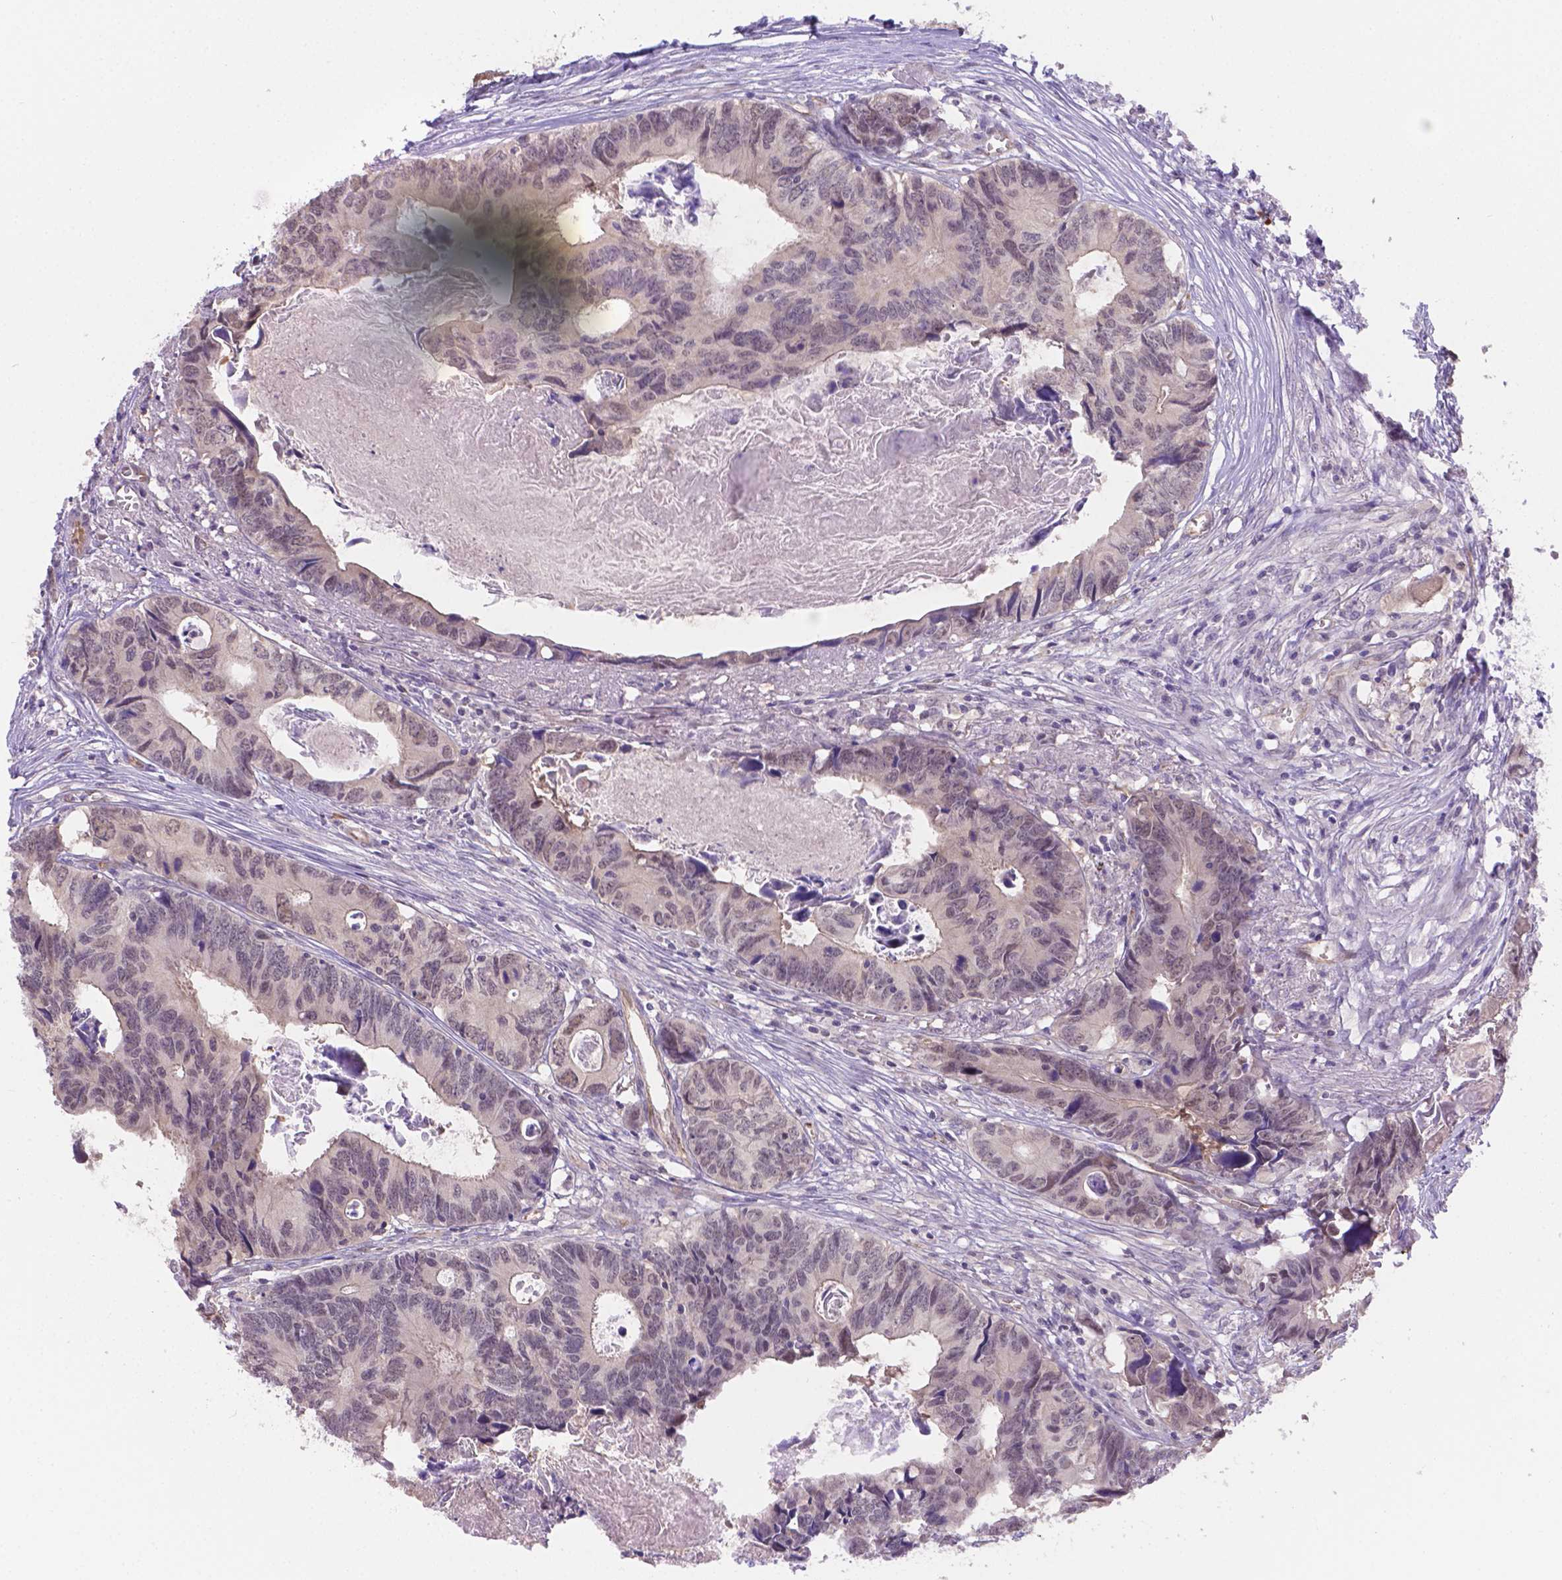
{"staining": {"intensity": "negative", "quantity": "none", "location": "none"}, "tissue": "colorectal cancer", "cell_type": "Tumor cells", "image_type": "cancer", "snomed": [{"axis": "morphology", "description": "Adenocarcinoma, NOS"}, {"axis": "topography", "description": "Colon"}], "caption": "Colorectal adenocarcinoma stained for a protein using immunohistochemistry (IHC) shows no expression tumor cells.", "gene": "NXPE2", "patient": {"sex": "female", "age": 82}}